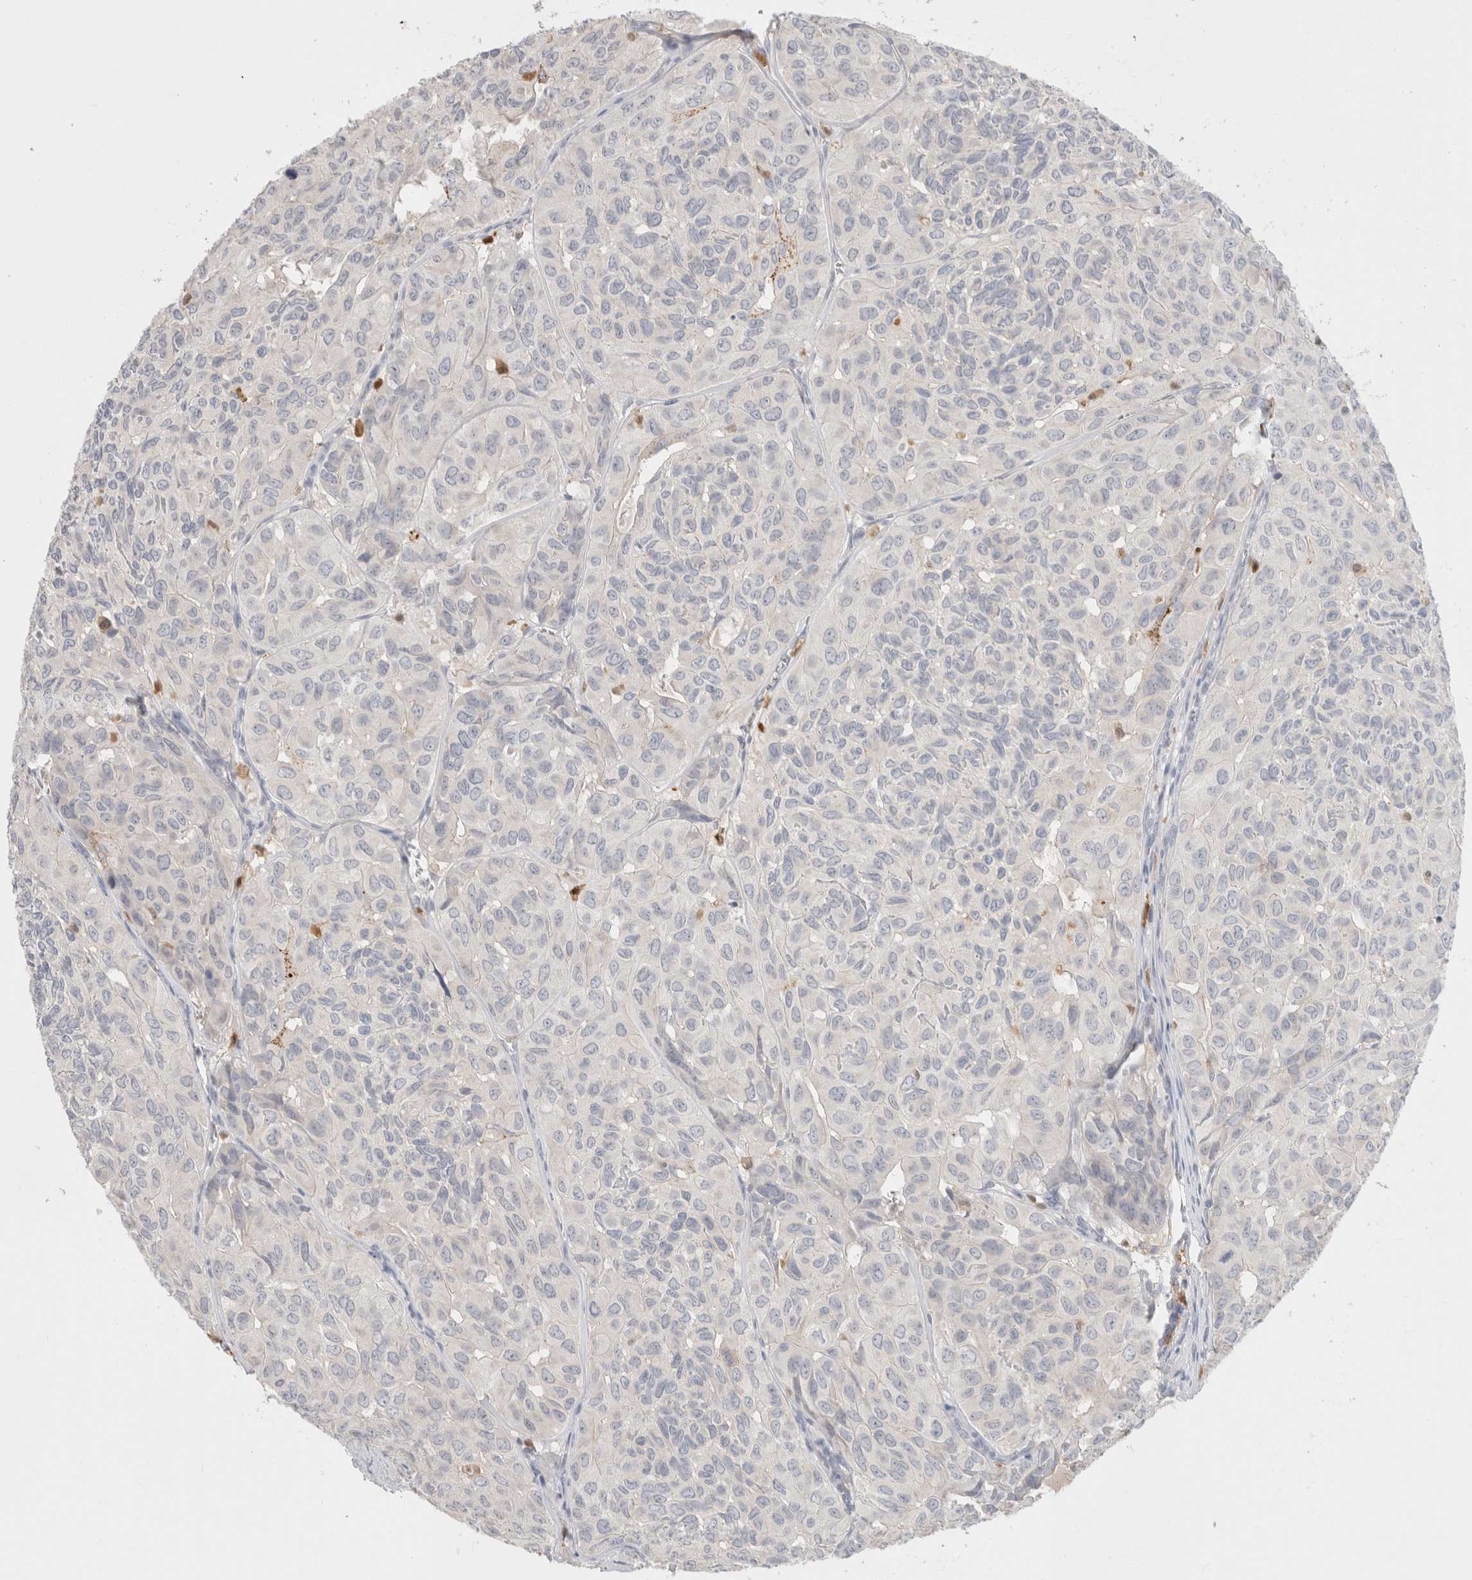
{"staining": {"intensity": "negative", "quantity": "none", "location": "none"}, "tissue": "head and neck cancer", "cell_type": "Tumor cells", "image_type": "cancer", "snomed": [{"axis": "morphology", "description": "Adenocarcinoma, NOS"}, {"axis": "topography", "description": "Salivary gland, NOS"}, {"axis": "topography", "description": "Head-Neck"}], "caption": "DAB (3,3'-diaminobenzidine) immunohistochemical staining of adenocarcinoma (head and neck) displays no significant staining in tumor cells.", "gene": "HPGDS", "patient": {"sex": "female", "age": 76}}